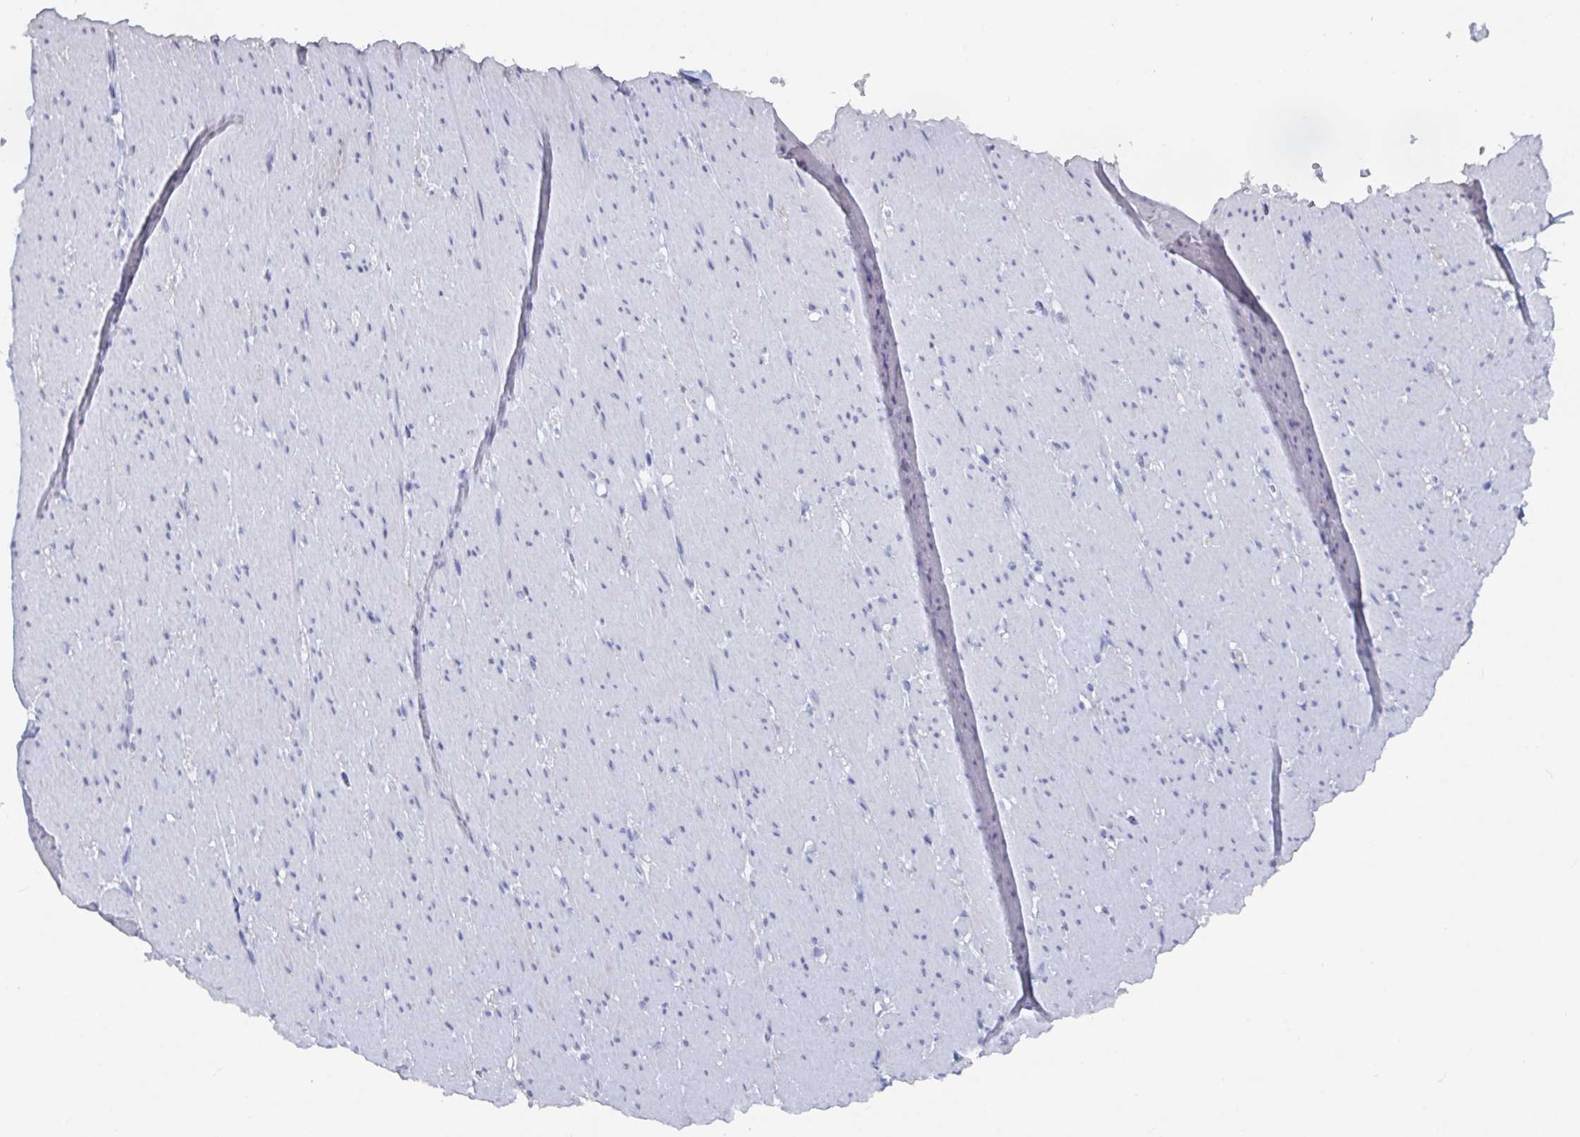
{"staining": {"intensity": "negative", "quantity": "none", "location": "none"}, "tissue": "smooth muscle", "cell_type": "Smooth muscle cells", "image_type": "normal", "snomed": [{"axis": "morphology", "description": "Normal tissue, NOS"}, {"axis": "topography", "description": "Smooth muscle"}, {"axis": "topography", "description": "Rectum"}], "caption": "This histopathology image is of normal smooth muscle stained with immunohistochemistry to label a protein in brown with the nuclei are counter-stained blue. There is no expression in smooth muscle cells. (DAB (3,3'-diaminobenzidine) immunohistochemistry (IHC) with hematoxylin counter stain).", "gene": "CAMKV", "patient": {"sex": "male", "age": 53}}